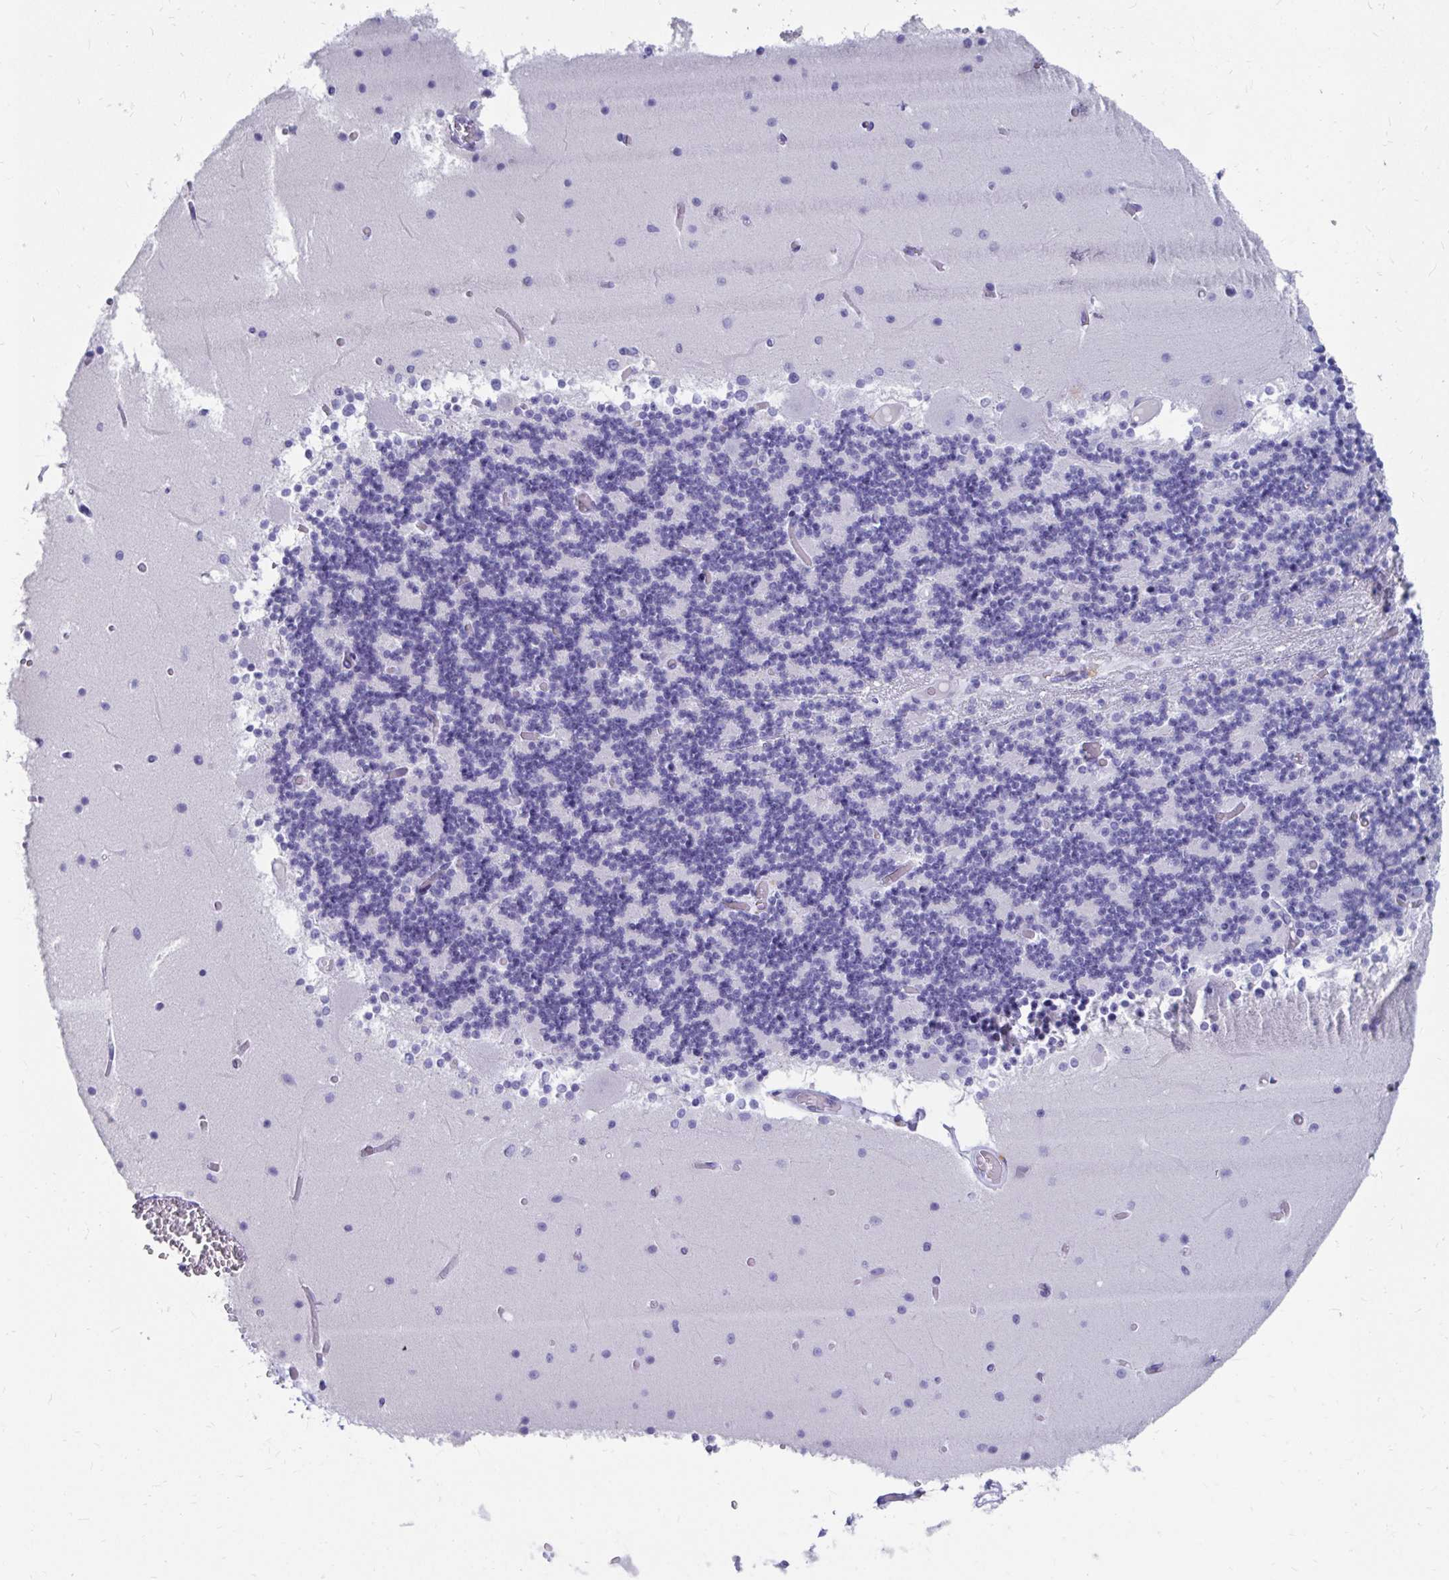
{"staining": {"intensity": "negative", "quantity": "none", "location": "none"}, "tissue": "cerebellum", "cell_type": "Cells in granular layer", "image_type": "normal", "snomed": [{"axis": "morphology", "description": "Normal tissue, NOS"}, {"axis": "topography", "description": "Cerebellum"}], "caption": "Immunohistochemistry (IHC) photomicrograph of normal cerebellum: cerebellum stained with DAB displays no significant protein expression in cells in granular layer. Brightfield microscopy of immunohistochemistry stained with DAB (brown) and hematoxylin (blue), captured at high magnification.", "gene": "DPEP3", "patient": {"sex": "female", "age": 28}}